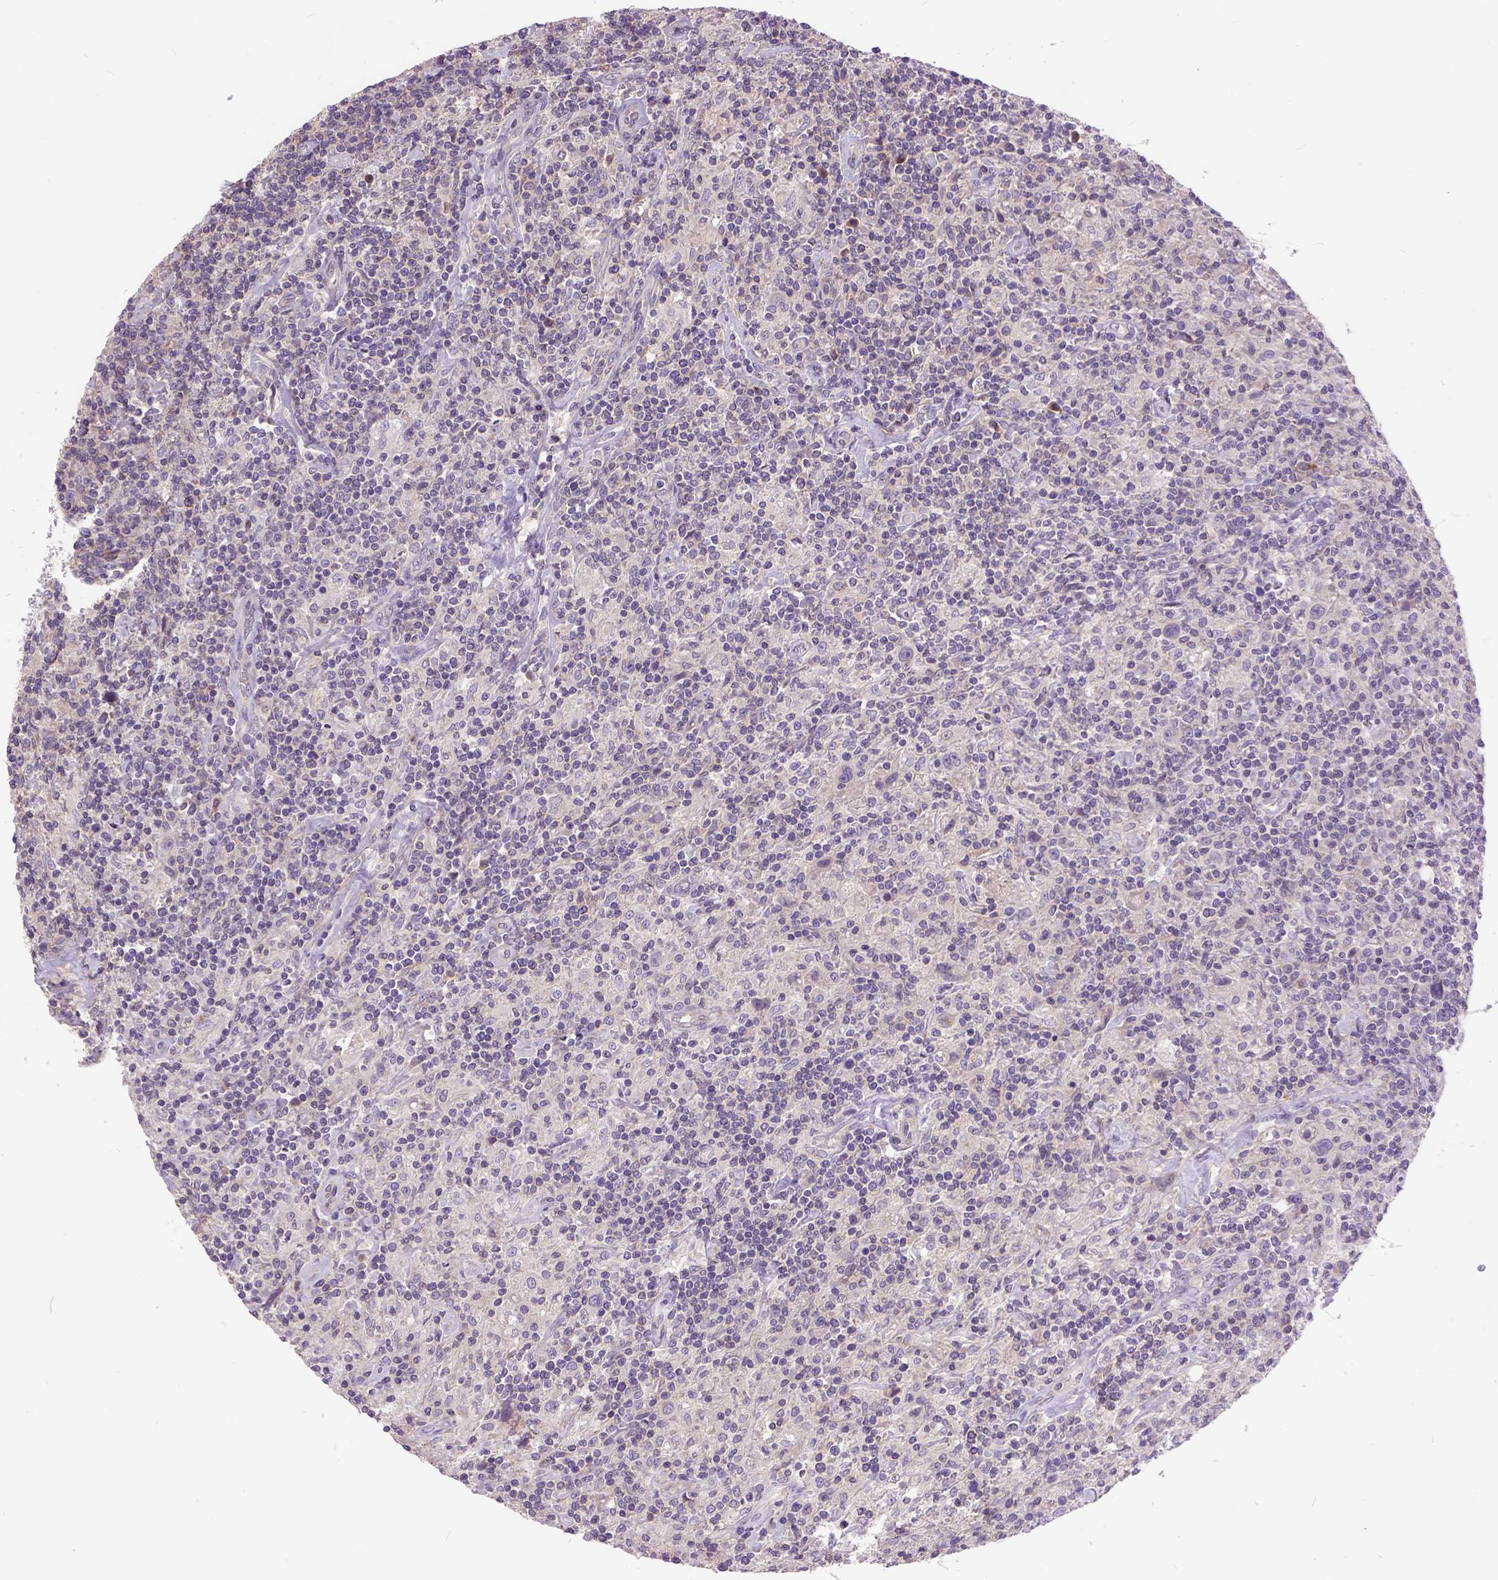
{"staining": {"intensity": "negative", "quantity": "none", "location": "none"}, "tissue": "lymphoma", "cell_type": "Tumor cells", "image_type": "cancer", "snomed": [{"axis": "morphology", "description": "Hodgkin's disease, NOS"}, {"axis": "topography", "description": "Lymph node"}], "caption": "Immunohistochemistry photomicrograph of human Hodgkin's disease stained for a protein (brown), which displays no staining in tumor cells.", "gene": "BANF2", "patient": {"sex": "male", "age": 70}}